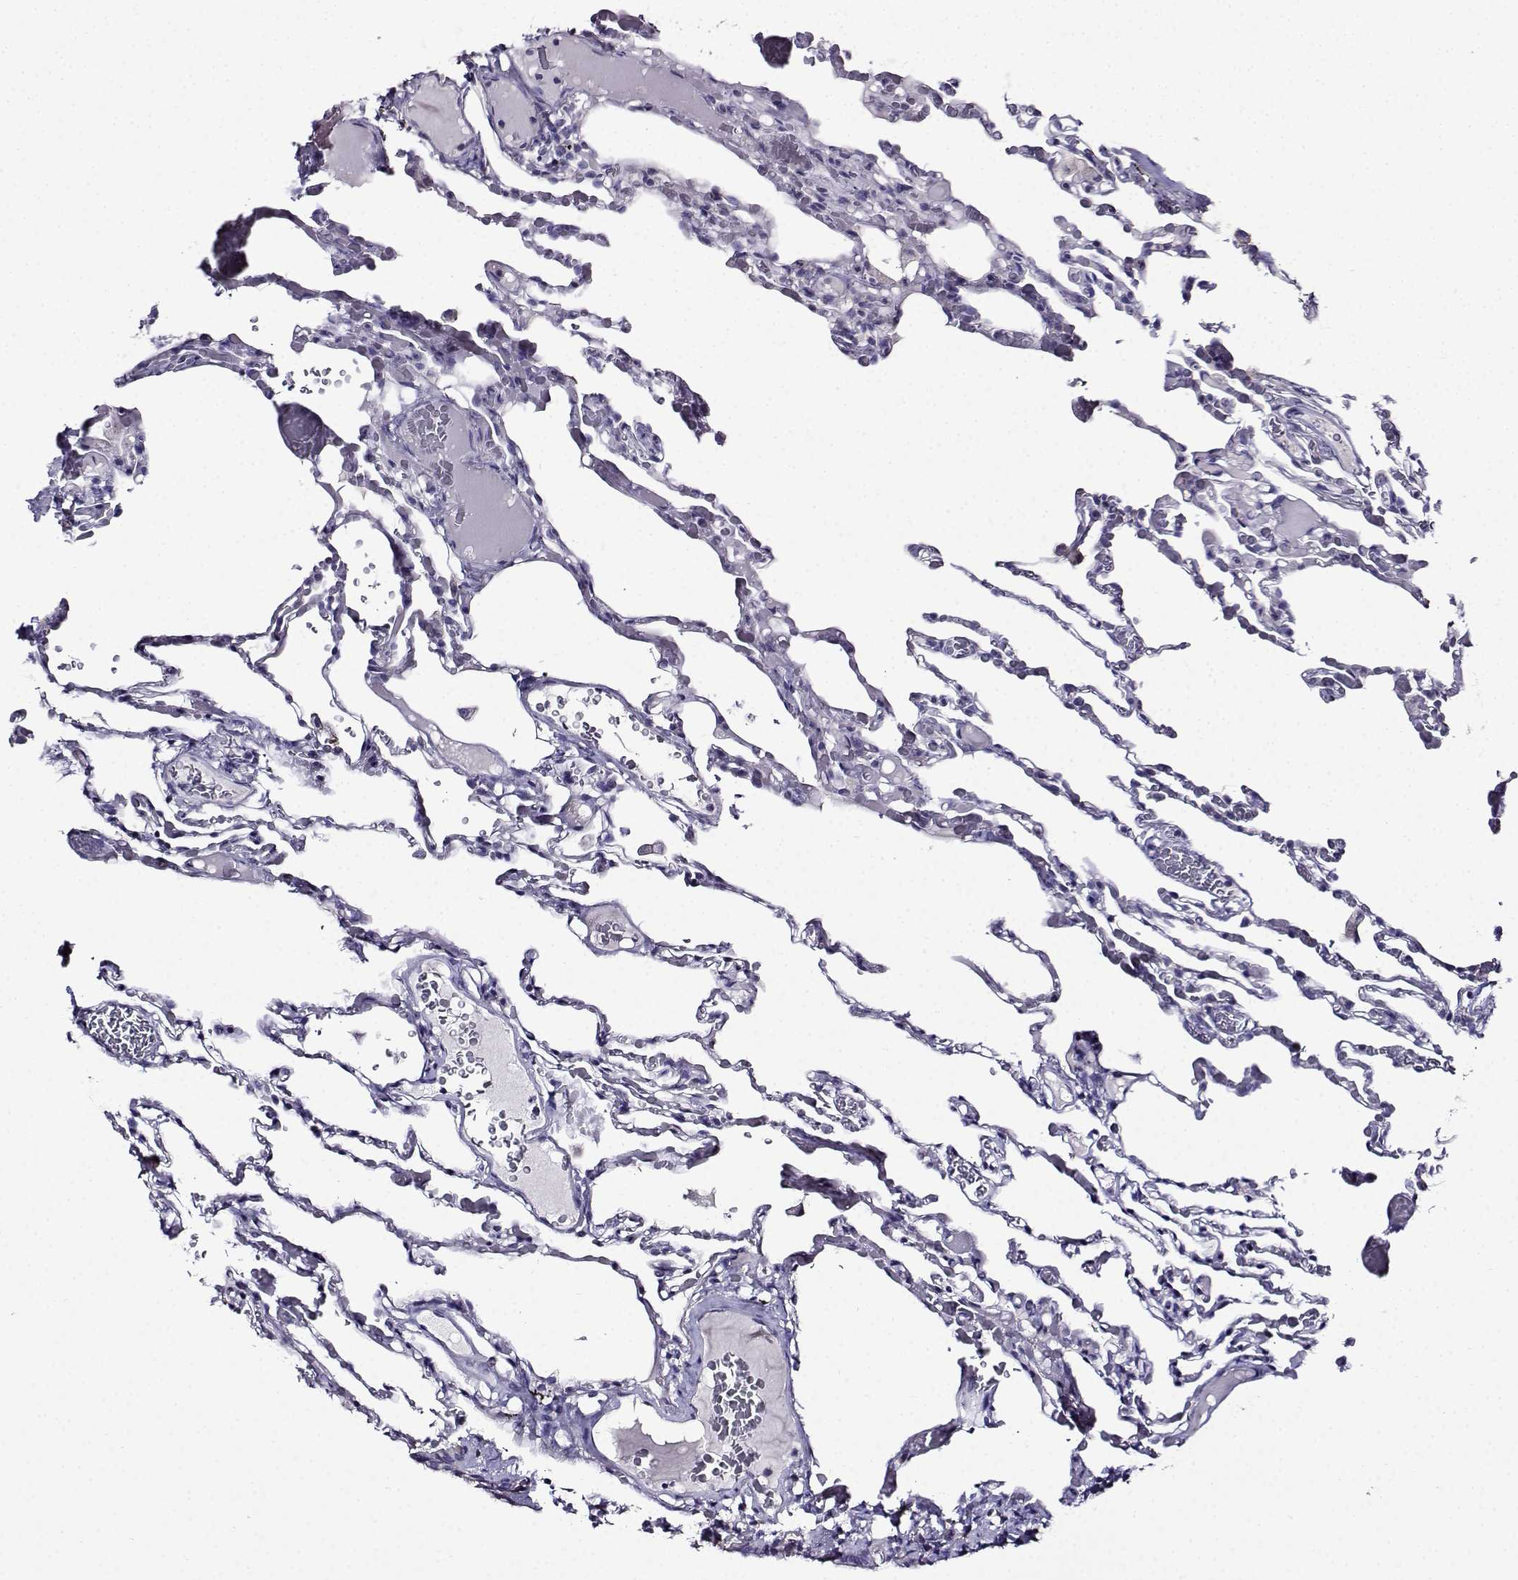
{"staining": {"intensity": "negative", "quantity": "none", "location": "none"}, "tissue": "lung", "cell_type": "Alveolar cells", "image_type": "normal", "snomed": [{"axis": "morphology", "description": "Normal tissue, NOS"}, {"axis": "topography", "description": "Lung"}], "caption": "This micrograph is of unremarkable lung stained with immunohistochemistry (IHC) to label a protein in brown with the nuclei are counter-stained blue. There is no expression in alveolar cells.", "gene": "TMEM266", "patient": {"sex": "female", "age": 43}}